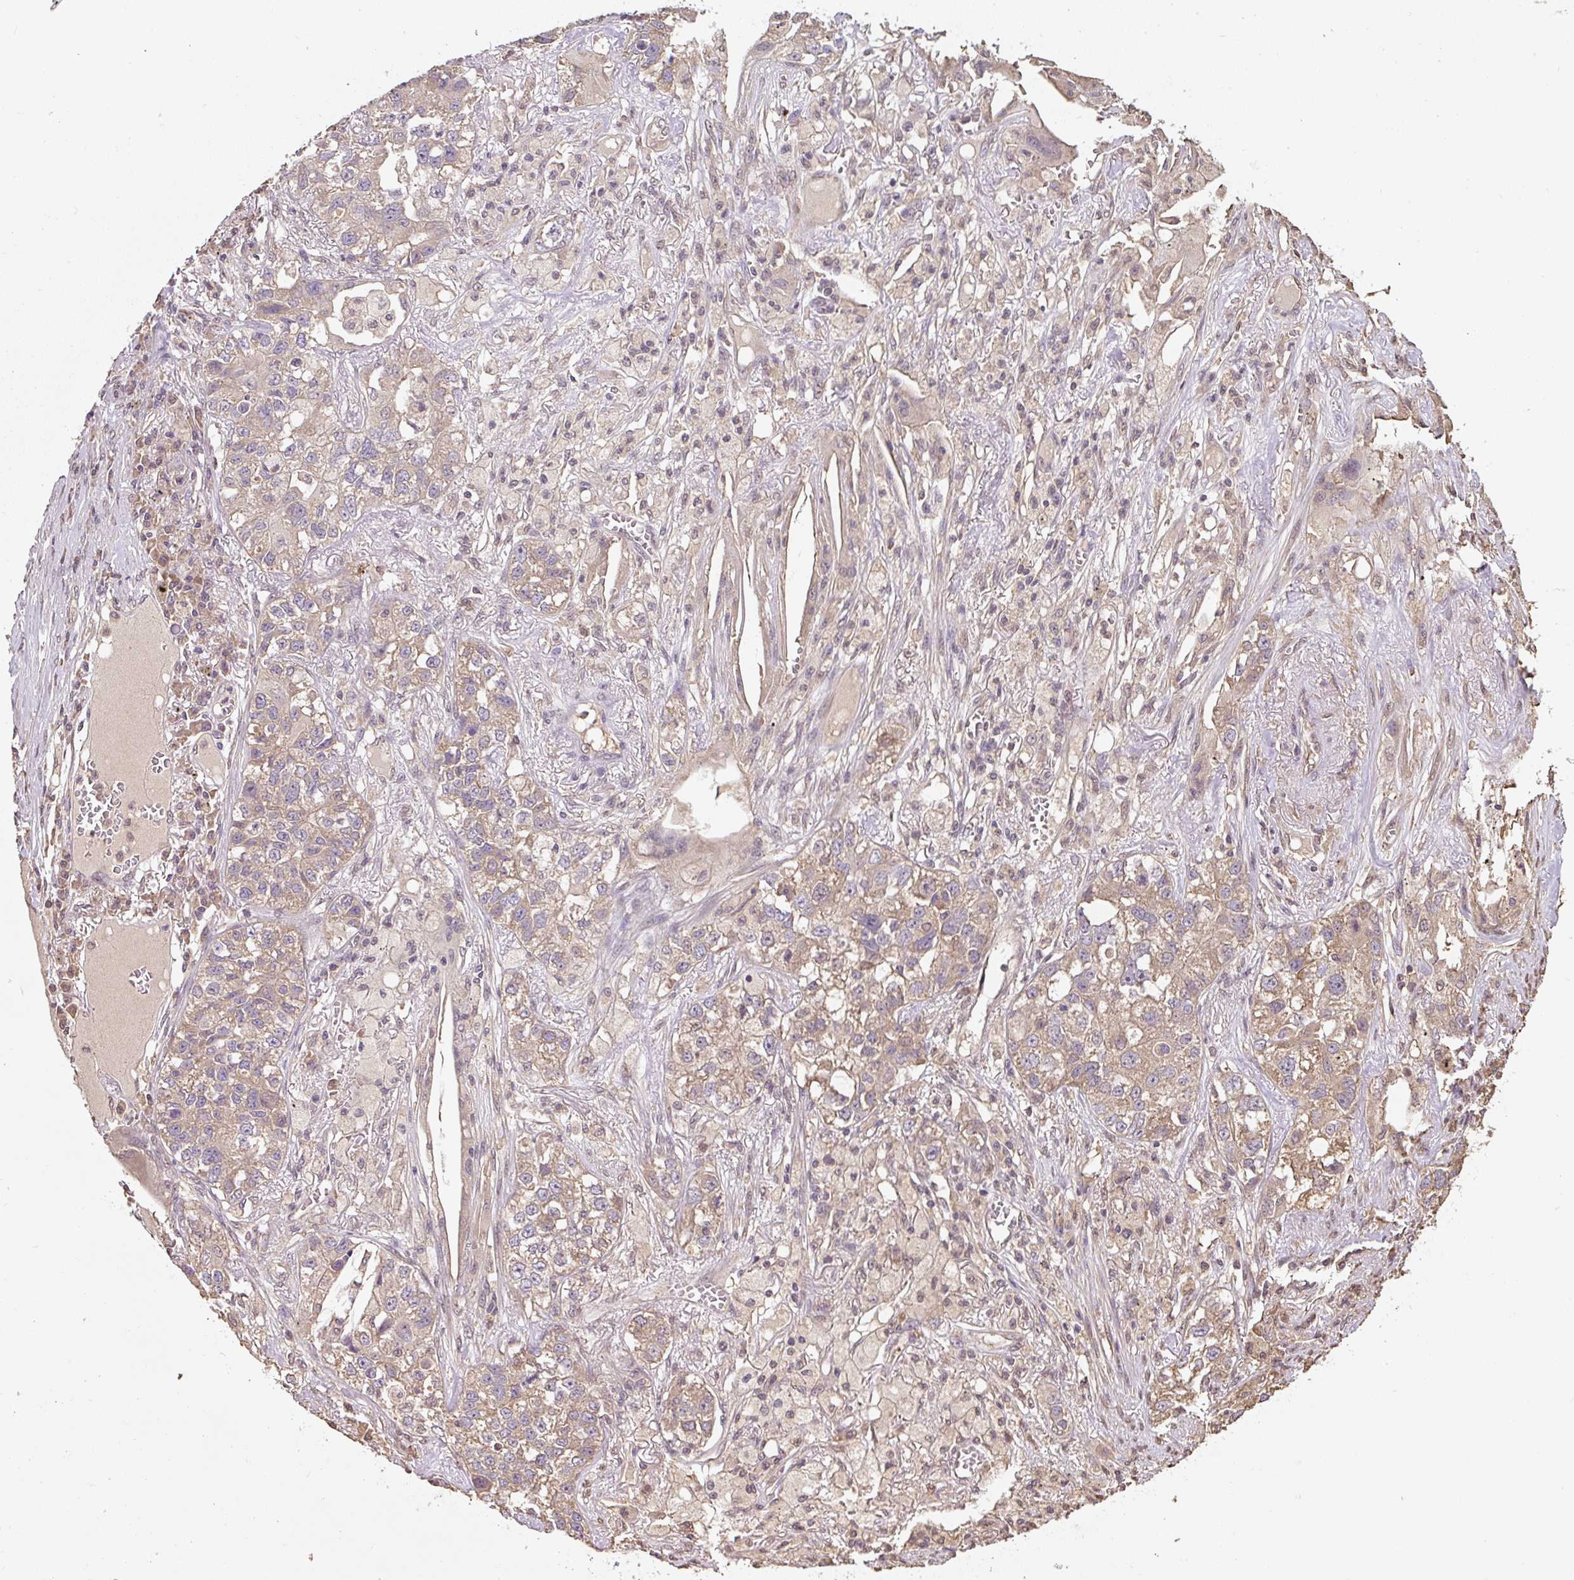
{"staining": {"intensity": "weak", "quantity": ">75%", "location": "cytoplasmic/membranous"}, "tissue": "lung cancer", "cell_type": "Tumor cells", "image_type": "cancer", "snomed": [{"axis": "morphology", "description": "Adenocarcinoma, NOS"}, {"axis": "topography", "description": "Lung"}], "caption": "A histopathology image of human adenocarcinoma (lung) stained for a protein displays weak cytoplasmic/membranous brown staining in tumor cells. Using DAB (3,3'-diaminobenzidine) (brown) and hematoxylin (blue) stains, captured at high magnification using brightfield microscopy.", "gene": "TMEM170B", "patient": {"sex": "male", "age": 49}}